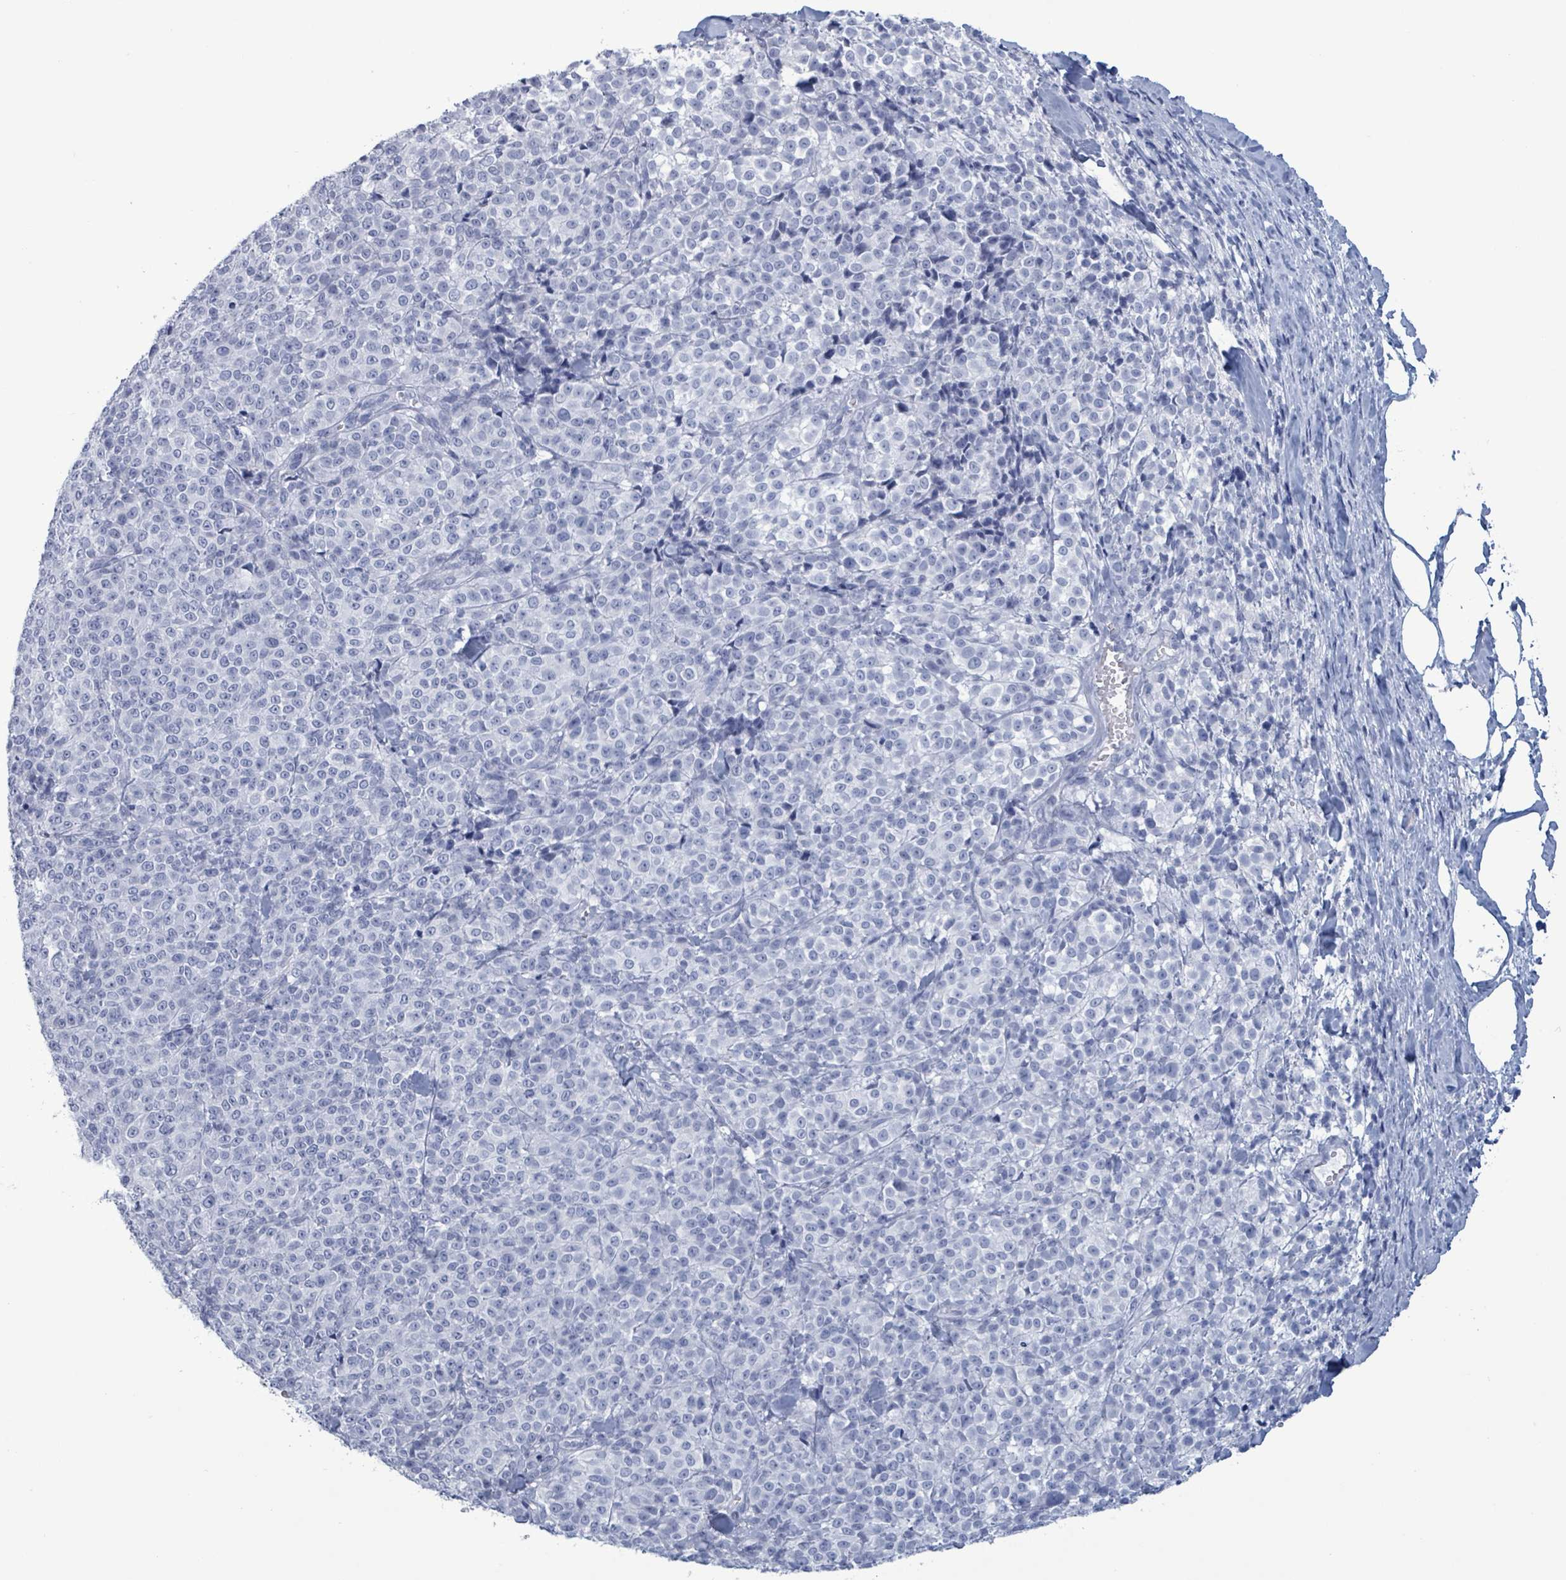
{"staining": {"intensity": "negative", "quantity": "none", "location": "none"}, "tissue": "melanoma", "cell_type": "Tumor cells", "image_type": "cancer", "snomed": [{"axis": "morphology", "description": "Normal tissue, NOS"}, {"axis": "morphology", "description": "Malignant melanoma, NOS"}, {"axis": "topography", "description": "Skin"}], "caption": "IHC photomicrograph of neoplastic tissue: human malignant melanoma stained with DAB (3,3'-diaminobenzidine) displays no significant protein expression in tumor cells.", "gene": "NKX2-1", "patient": {"sex": "female", "age": 34}}